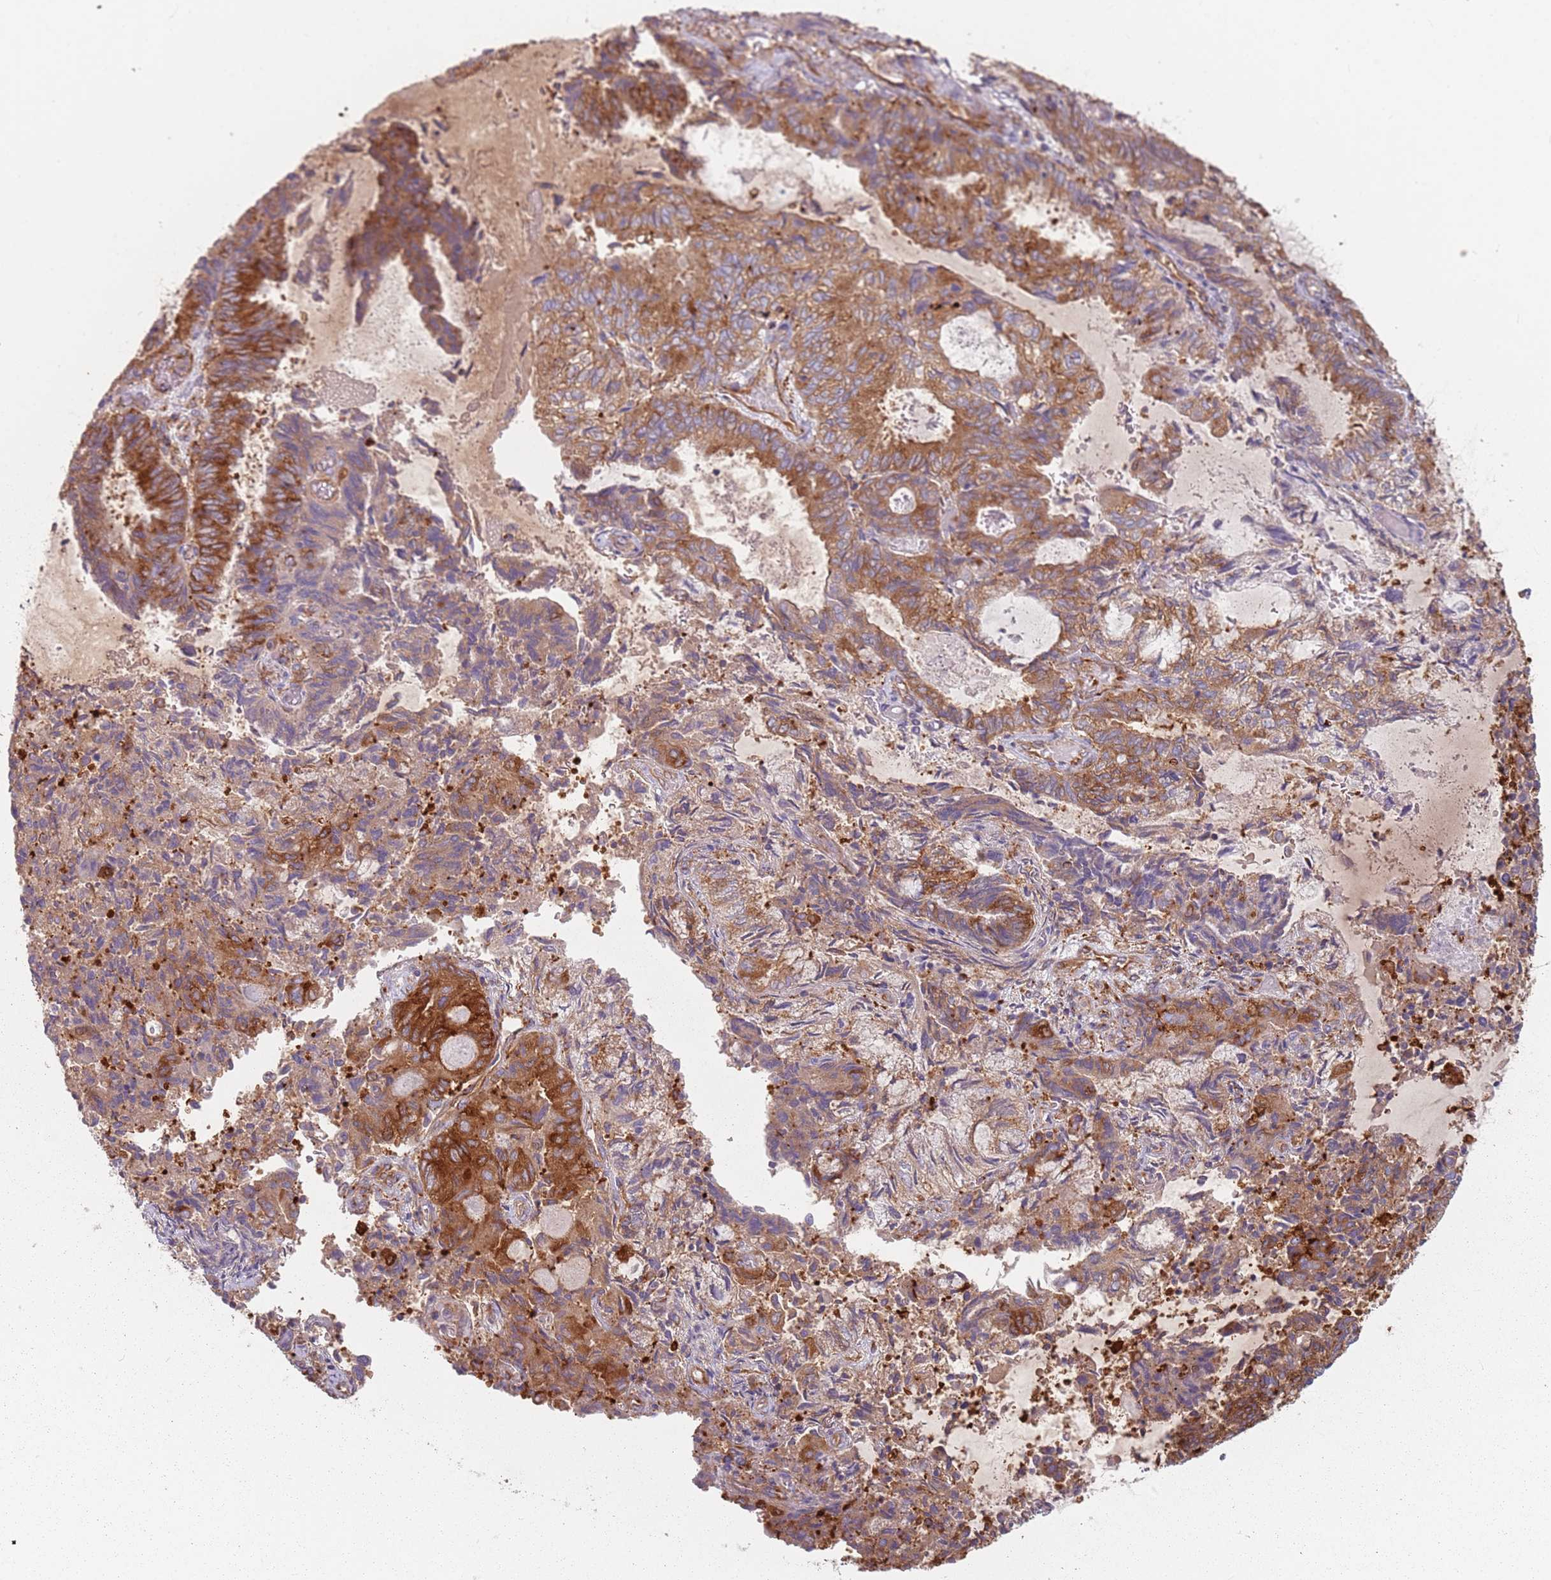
{"staining": {"intensity": "strong", "quantity": "25%-75%", "location": "cytoplasmic/membranous"}, "tissue": "endometrial cancer", "cell_type": "Tumor cells", "image_type": "cancer", "snomed": [{"axis": "morphology", "description": "Adenocarcinoma, NOS"}, {"axis": "topography", "description": "Endometrium"}], "caption": "Endometrial cancer (adenocarcinoma) stained for a protein demonstrates strong cytoplasmic/membranous positivity in tumor cells. The staining is performed using DAB brown chromogen to label protein expression. The nuclei are counter-stained blue using hematoxylin.", "gene": "TPD52L2", "patient": {"sex": "female", "age": 80}}